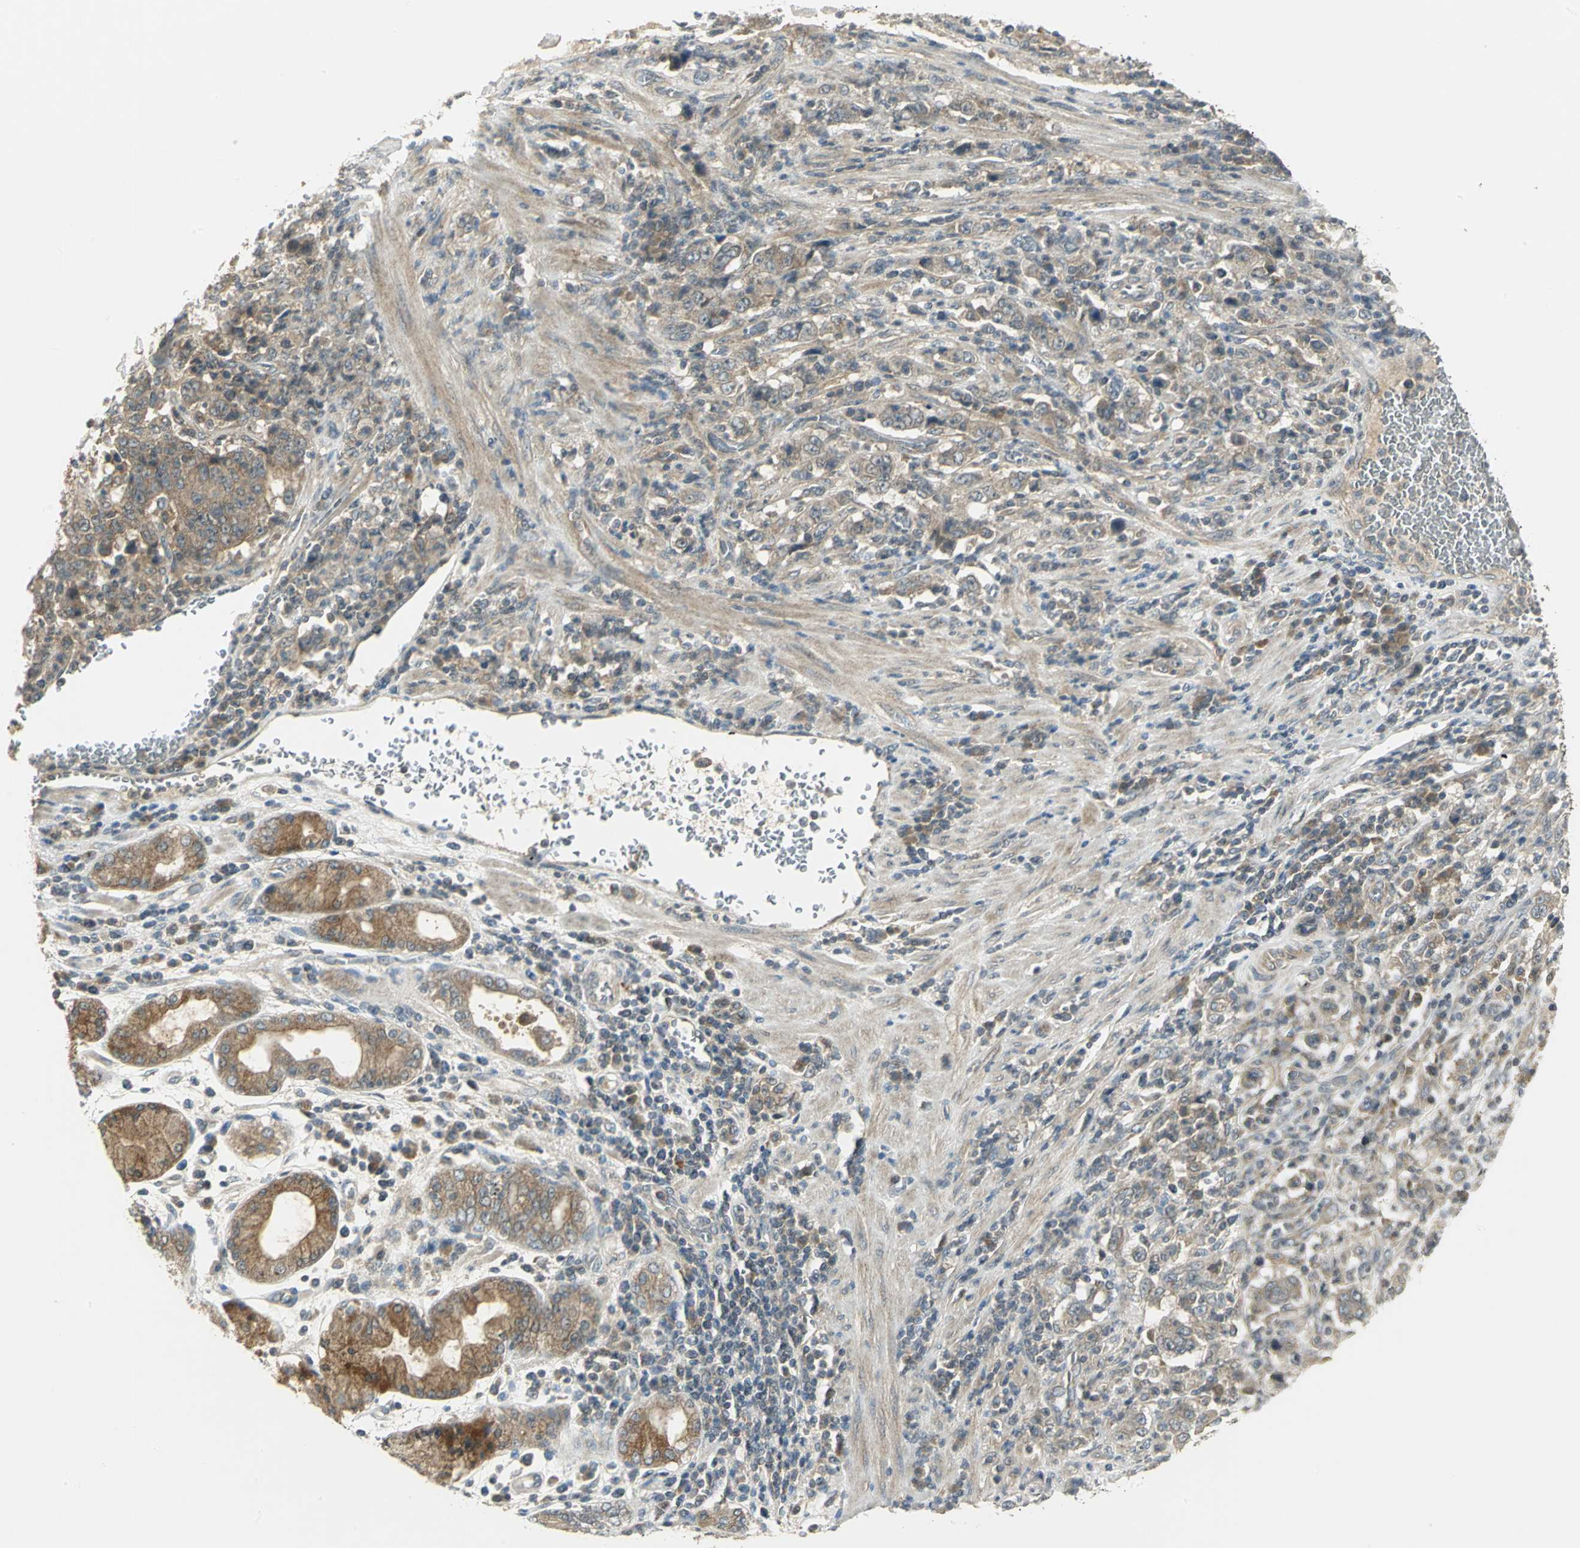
{"staining": {"intensity": "moderate", "quantity": ">75%", "location": "cytoplasmic/membranous"}, "tissue": "stomach cancer", "cell_type": "Tumor cells", "image_type": "cancer", "snomed": [{"axis": "morphology", "description": "Normal tissue, NOS"}, {"axis": "morphology", "description": "Adenocarcinoma, NOS"}, {"axis": "topography", "description": "Stomach, upper"}, {"axis": "topography", "description": "Stomach"}], "caption": "Protein staining by immunohistochemistry displays moderate cytoplasmic/membranous positivity in about >75% of tumor cells in stomach cancer.", "gene": "MAPK8IP3", "patient": {"sex": "male", "age": 59}}